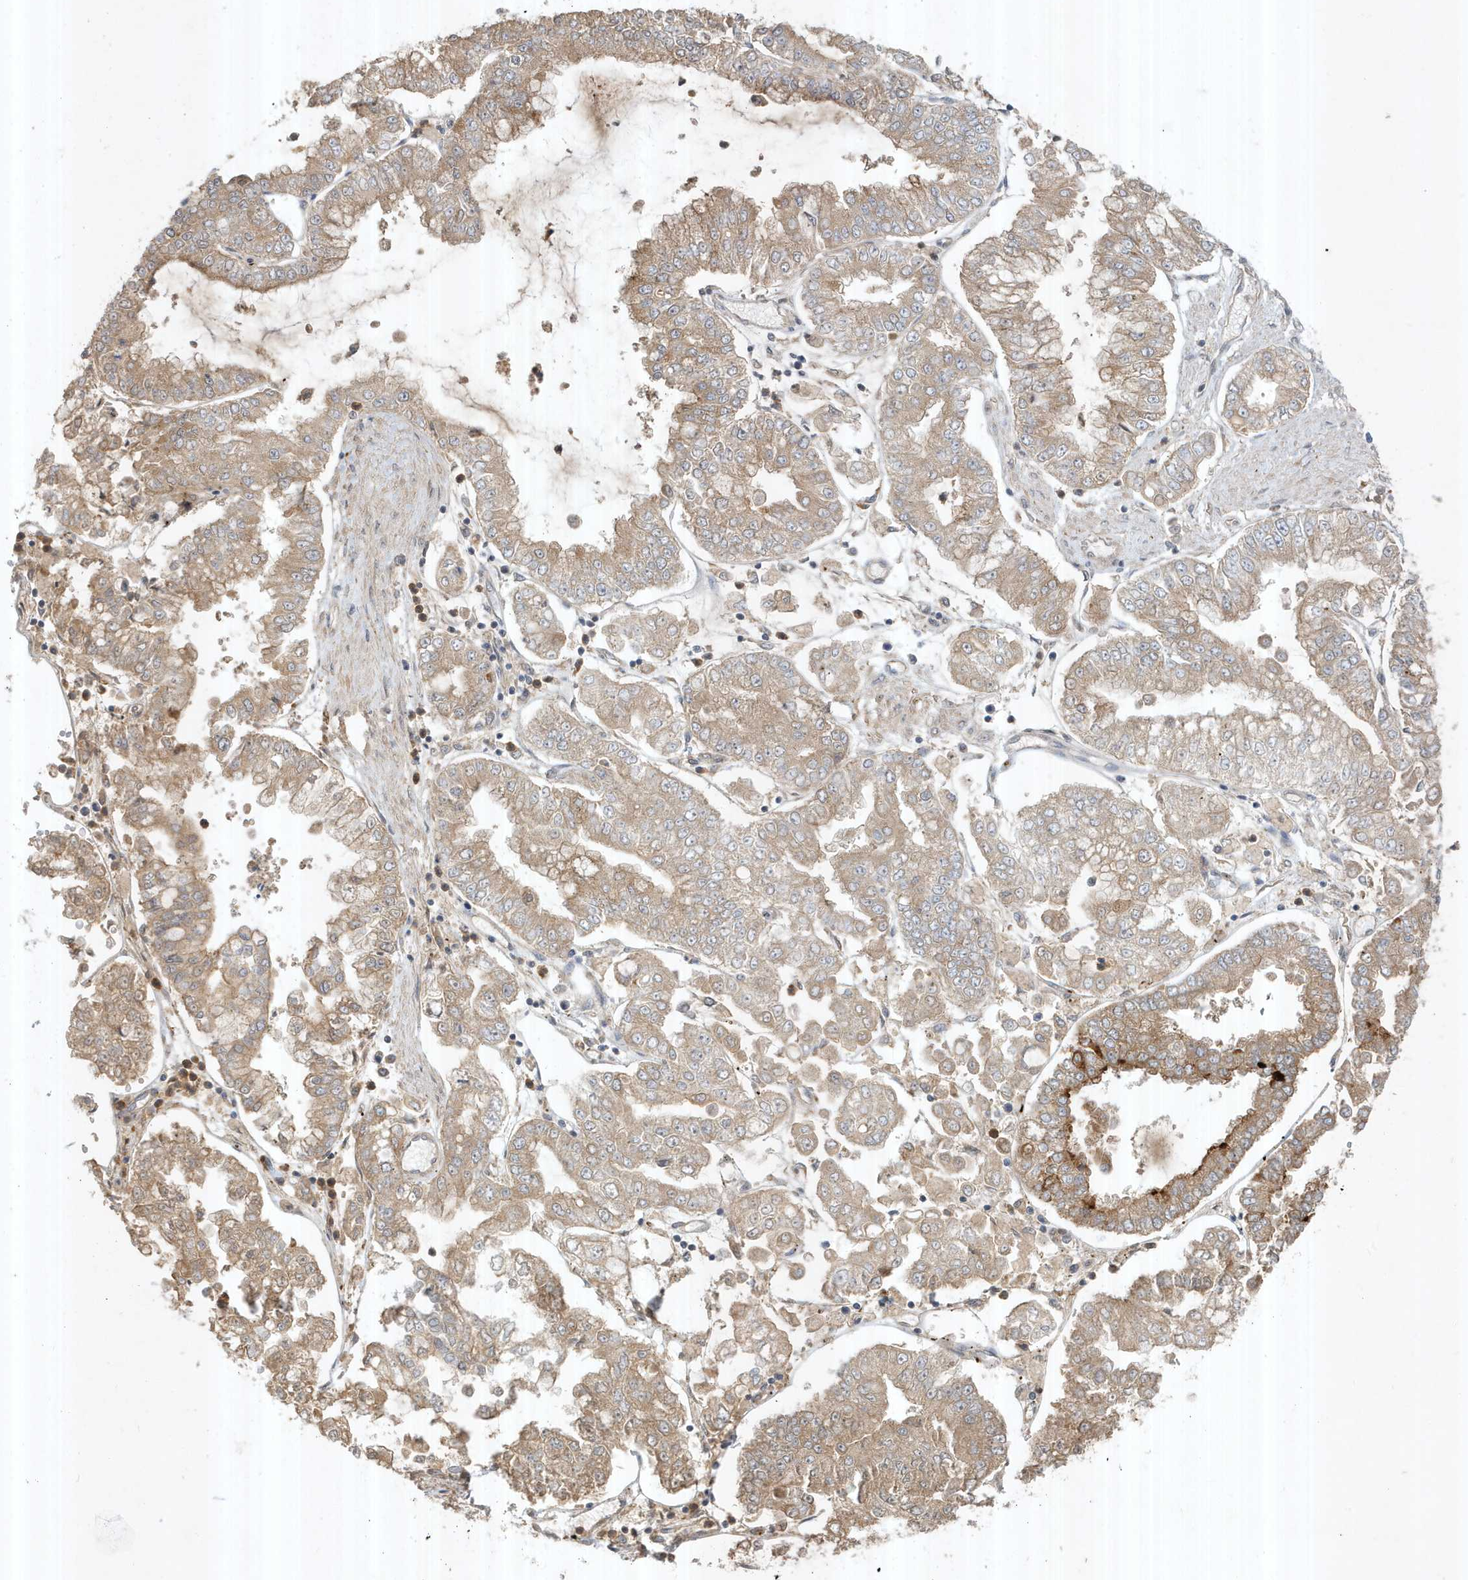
{"staining": {"intensity": "weak", "quantity": ">75%", "location": "cytoplasmic/membranous"}, "tissue": "stomach cancer", "cell_type": "Tumor cells", "image_type": "cancer", "snomed": [{"axis": "morphology", "description": "Adenocarcinoma, NOS"}, {"axis": "topography", "description": "Stomach"}], "caption": "Stomach cancer (adenocarcinoma) stained for a protein reveals weak cytoplasmic/membranous positivity in tumor cells. The protein is stained brown, and the nuclei are stained in blue (DAB (3,3'-diaminobenzidine) IHC with brightfield microscopy, high magnification).", "gene": "ABCB9", "patient": {"sex": "male", "age": 76}}